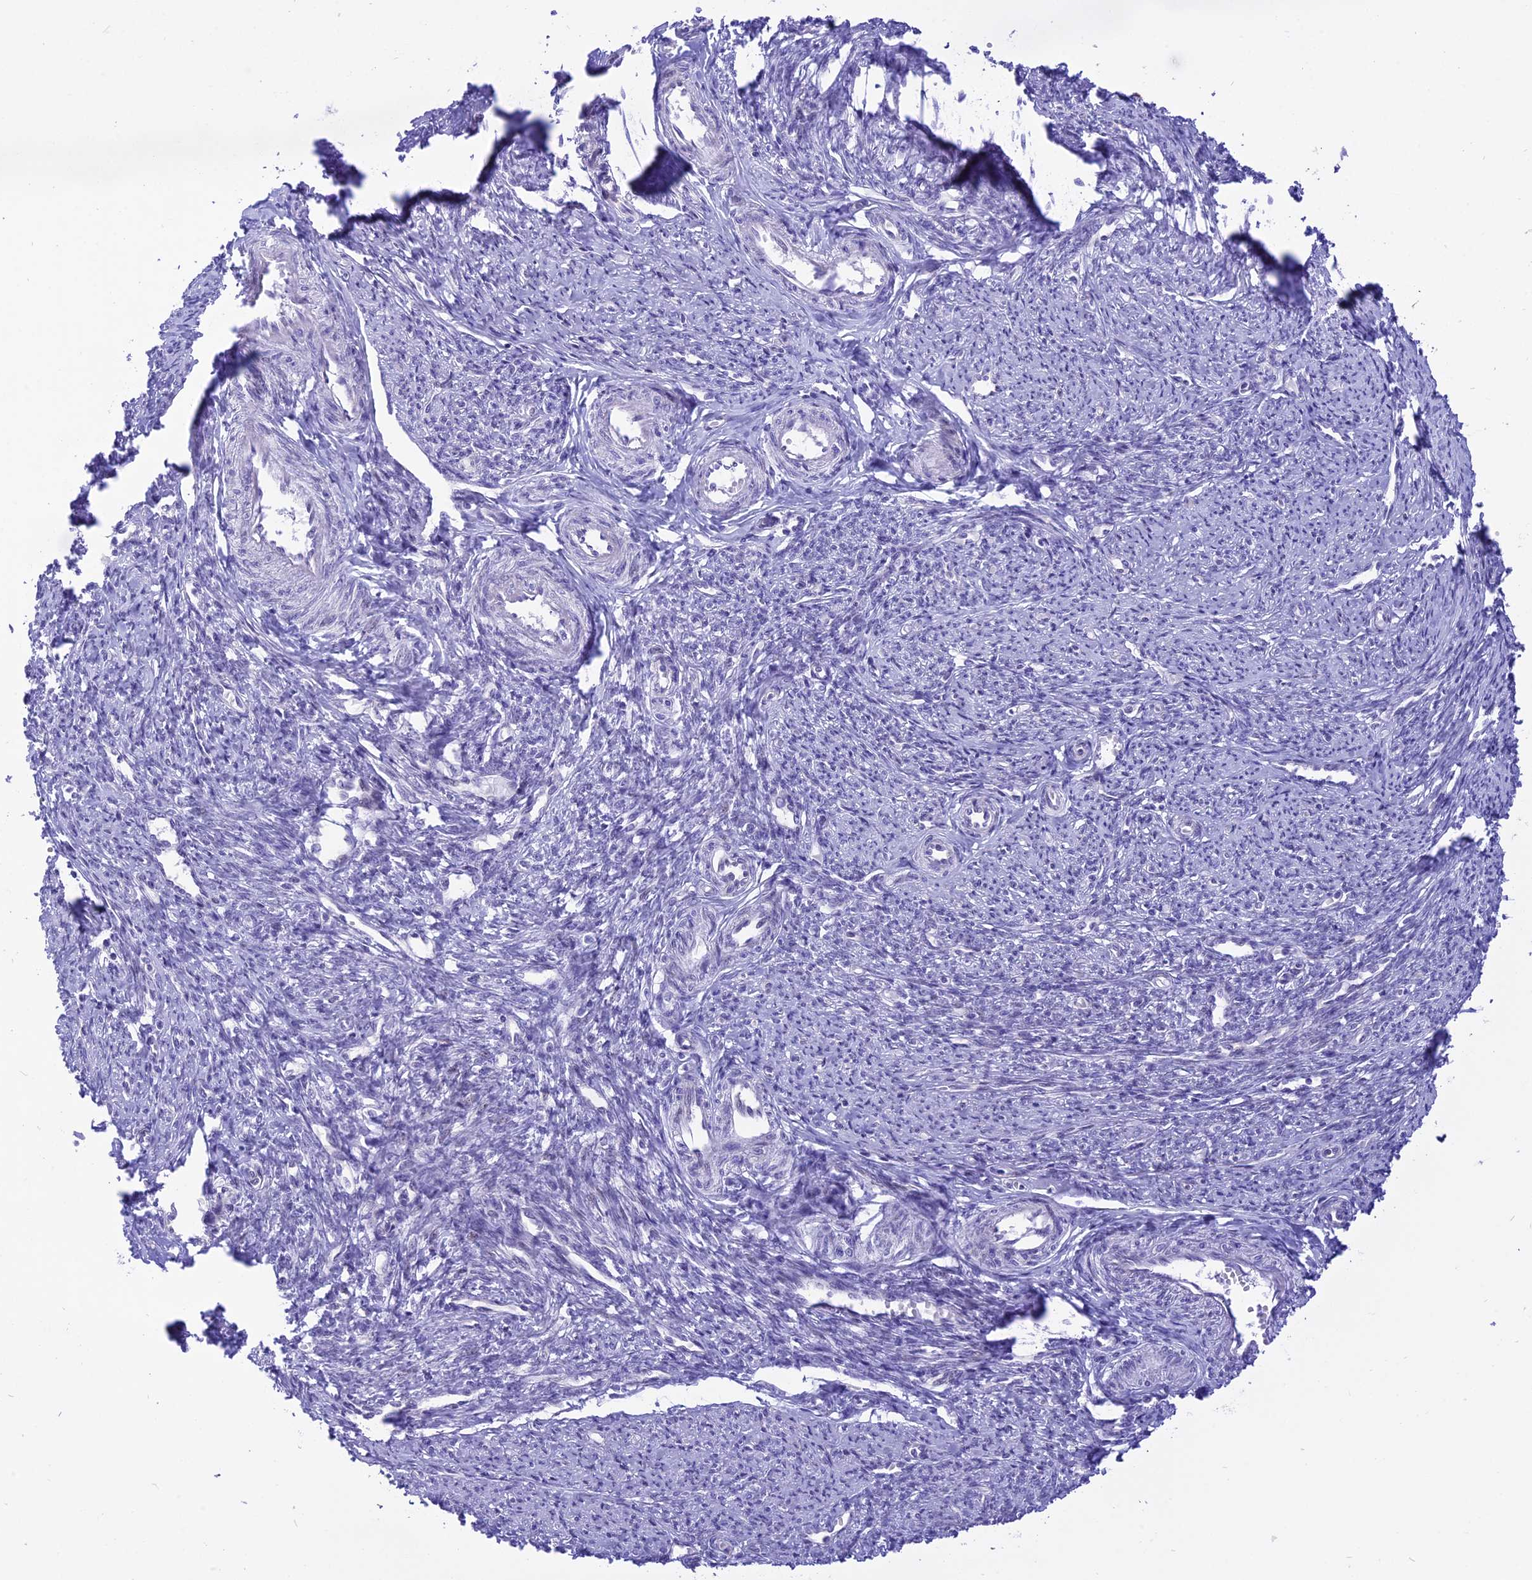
{"staining": {"intensity": "weak", "quantity": "25%-75%", "location": "cytoplasmic/membranous"}, "tissue": "smooth muscle", "cell_type": "Smooth muscle cells", "image_type": "normal", "snomed": [{"axis": "morphology", "description": "Normal tissue, NOS"}, {"axis": "topography", "description": "Smooth muscle"}, {"axis": "topography", "description": "Uterus"}], "caption": "Immunohistochemical staining of normal smooth muscle shows 25%-75% levels of weak cytoplasmic/membranous protein expression in about 25%-75% of smooth muscle cells. (Stains: DAB (3,3'-diaminobenzidine) in brown, nuclei in blue, Microscopy: brightfield microscopy at high magnification).", "gene": "ZNF837", "patient": {"sex": "female", "age": 59}}